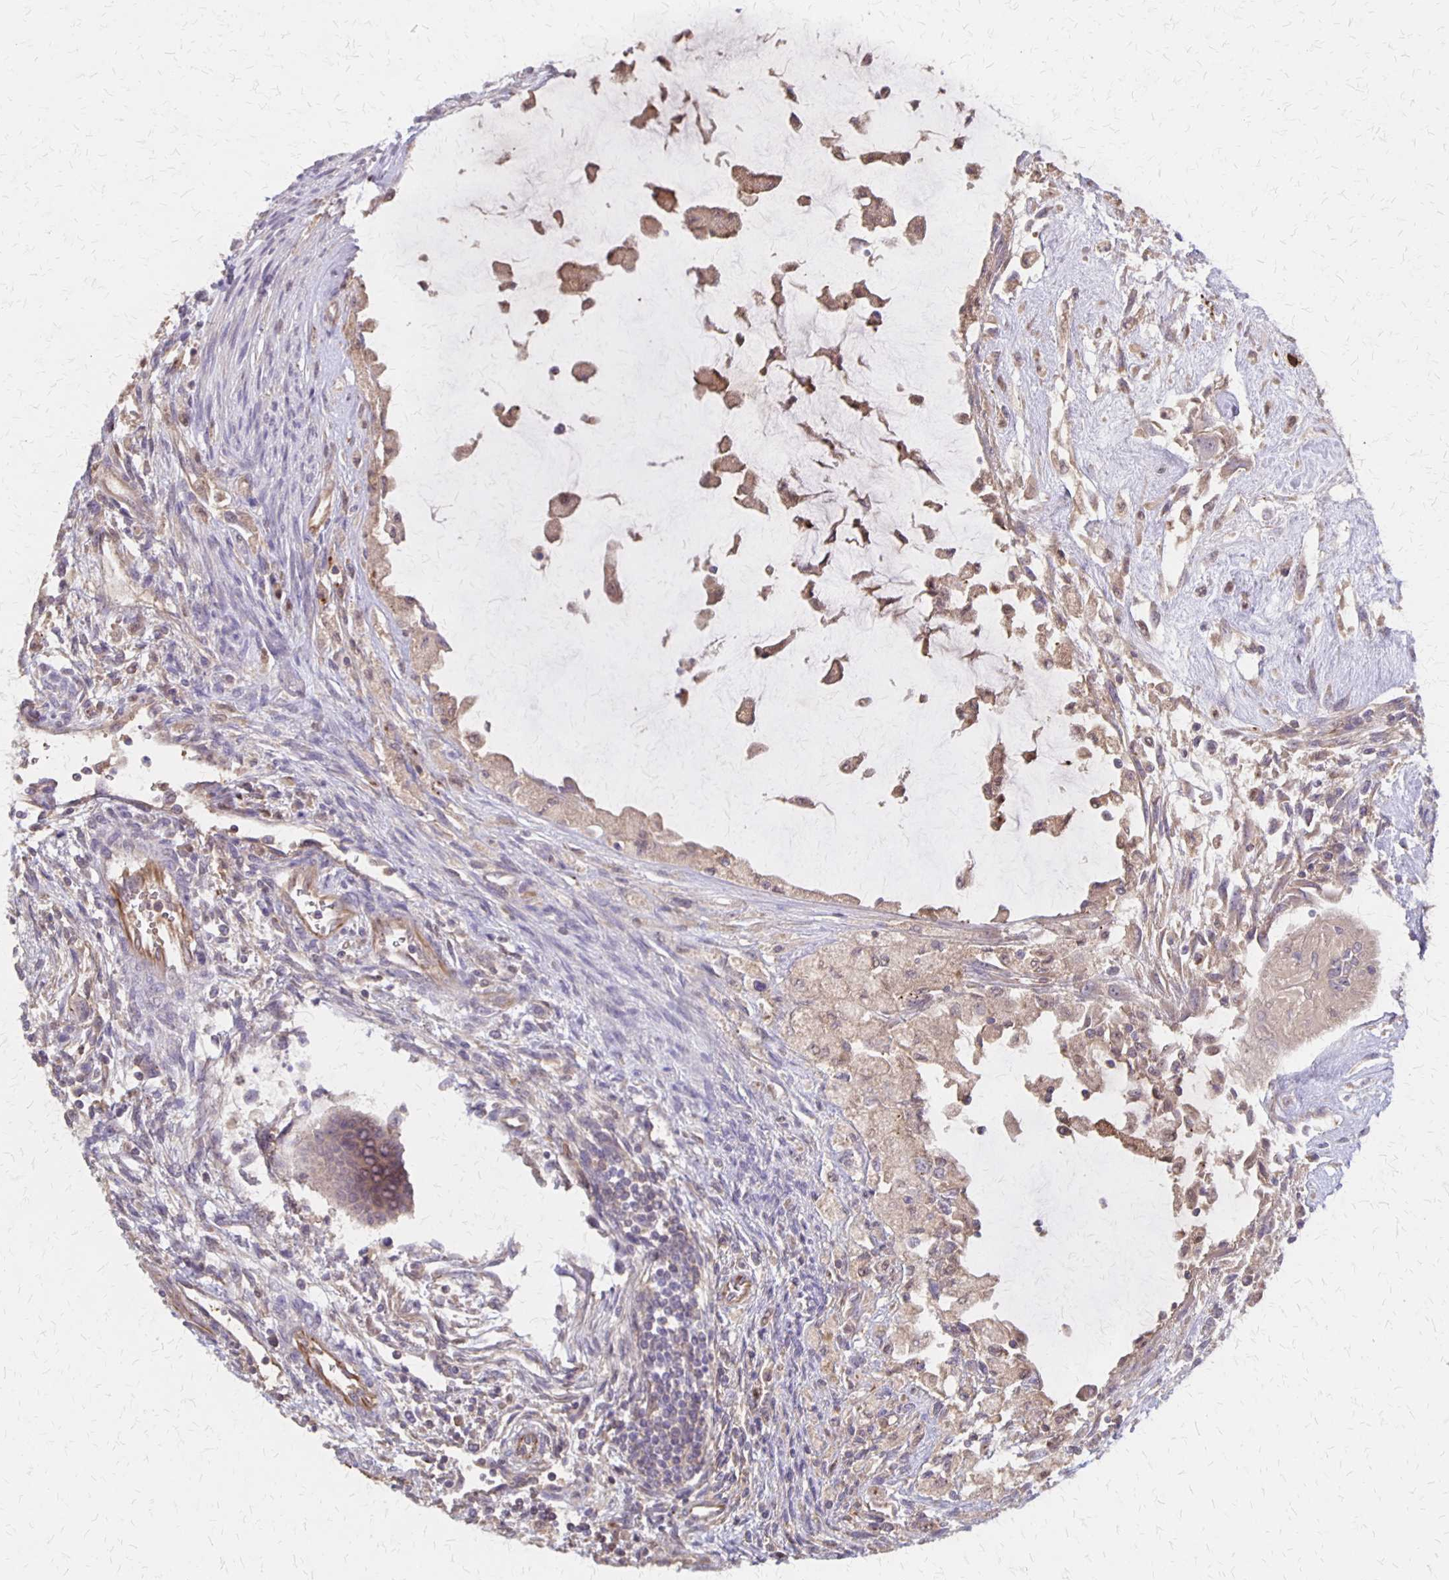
{"staining": {"intensity": "weak", "quantity": "<25%", "location": "cytoplasmic/membranous"}, "tissue": "testis cancer", "cell_type": "Tumor cells", "image_type": "cancer", "snomed": [{"axis": "morphology", "description": "Carcinoma, Embryonal, NOS"}, {"axis": "topography", "description": "Testis"}], "caption": "Immunohistochemistry (IHC) micrograph of testis cancer (embryonal carcinoma) stained for a protein (brown), which demonstrates no expression in tumor cells.", "gene": "NOG", "patient": {"sex": "male", "age": 37}}